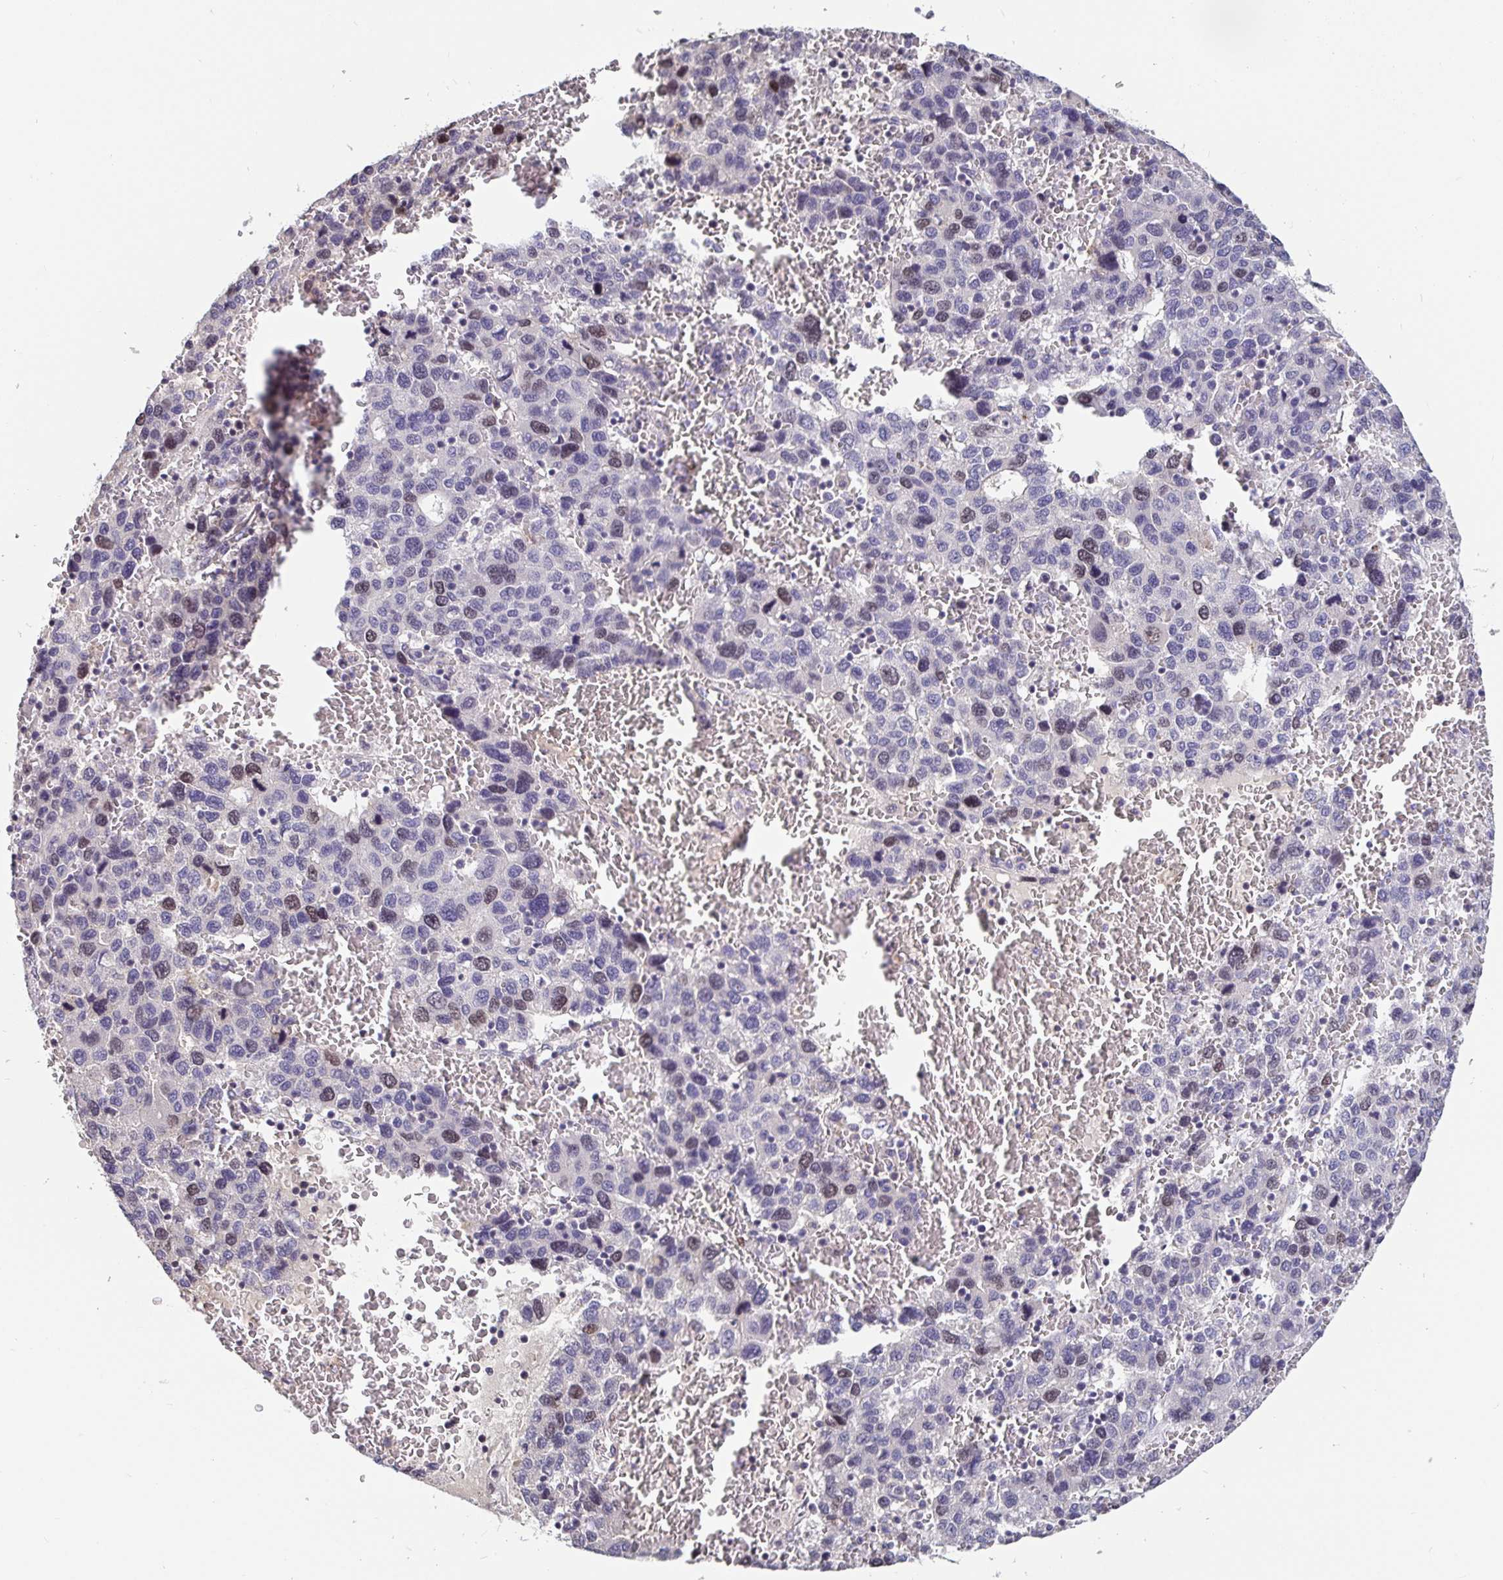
{"staining": {"intensity": "weak", "quantity": "<25%", "location": "nuclear"}, "tissue": "liver cancer", "cell_type": "Tumor cells", "image_type": "cancer", "snomed": [{"axis": "morphology", "description": "Carcinoma, Hepatocellular, NOS"}, {"axis": "topography", "description": "Liver"}], "caption": "Protein analysis of liver hepatocellular carcinoma displays no significant positivity in tumor cells.", "gene": "ANLN", "patient": {"sex": "male", "age": 69}}